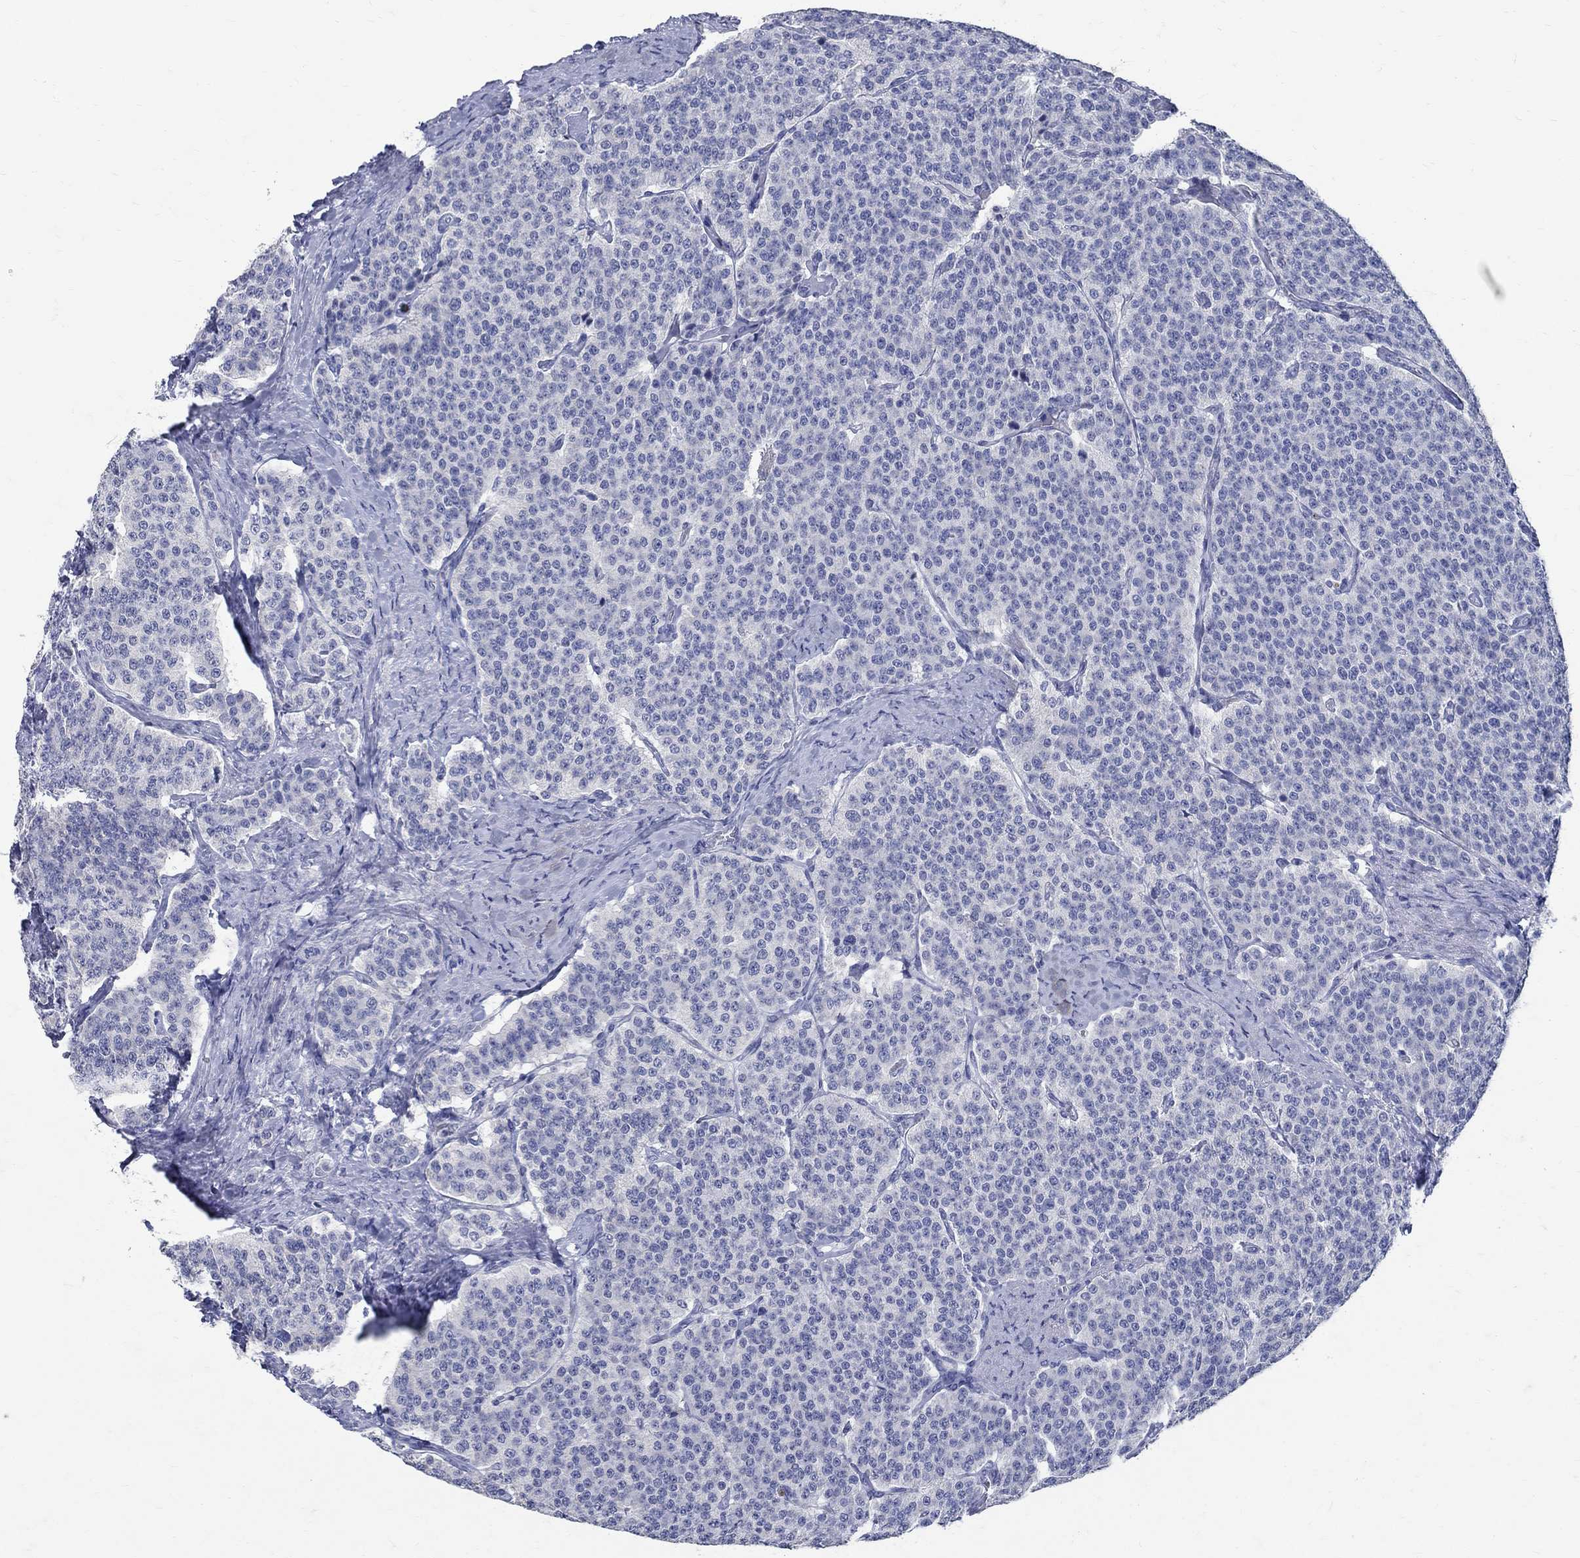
{"staining": {"intensity": "negative", "quantity": "none", "location": "none"}, "tissue": "carcinoid", "cell_type": "Tumor cells", "image_type": "cancer", "snomed": [{"axis": "morphology", "description": "Carcinoid, malignant, NOS"}, {"axis": "topography", "description": "Small intestine"}], "caption": "Tumor cells show no significant protein staining in carcinoid. The staining was performed using DAB (3,3'-diaminobenzidine) to visualize the protein expression in brown, while the nuclei were stained in blue with hematoxylin (Magnification: 20x).", "gene": "SOX2", "patient": {"sex": "female", "age": 58}}